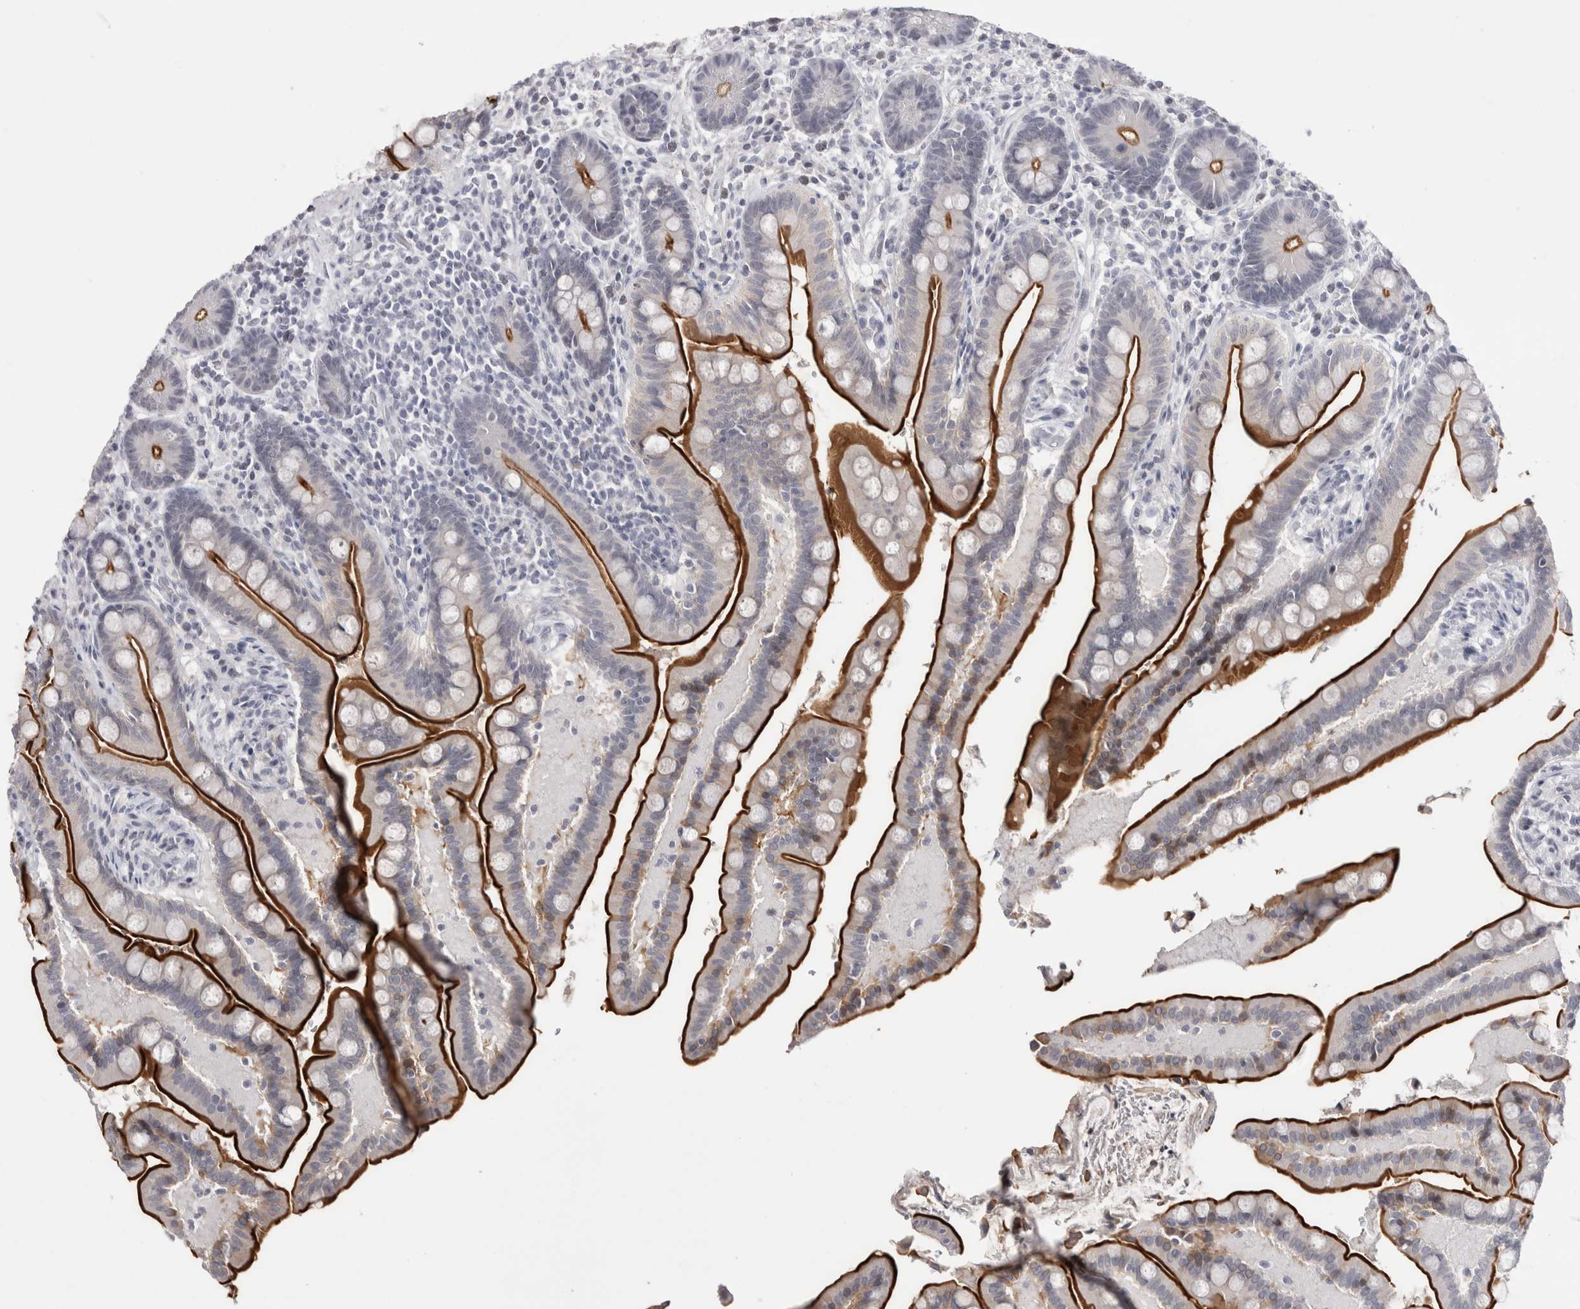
{"staining": {"intensity": "negative", "quantity": "none", "location": "none"}, "tissue": "colon", "cell_type": "Endothelial cells", "image_type": "normal", "snomed": [{"axis": "morphology", "description": "Normal tissue, NOS"}, {"axis": "topography", "description": "Smooth muscle"}, {"axis": "topography", "description": "Colon"}], "caption": "Protein analysis of benign colon displays no significant staining in endothelial cells. (Immunohistochemistry (ihc), brightfield microscopy, high magnification).", "gene": "FNDC8", "patient": {"sex": "male", "age": 73}}